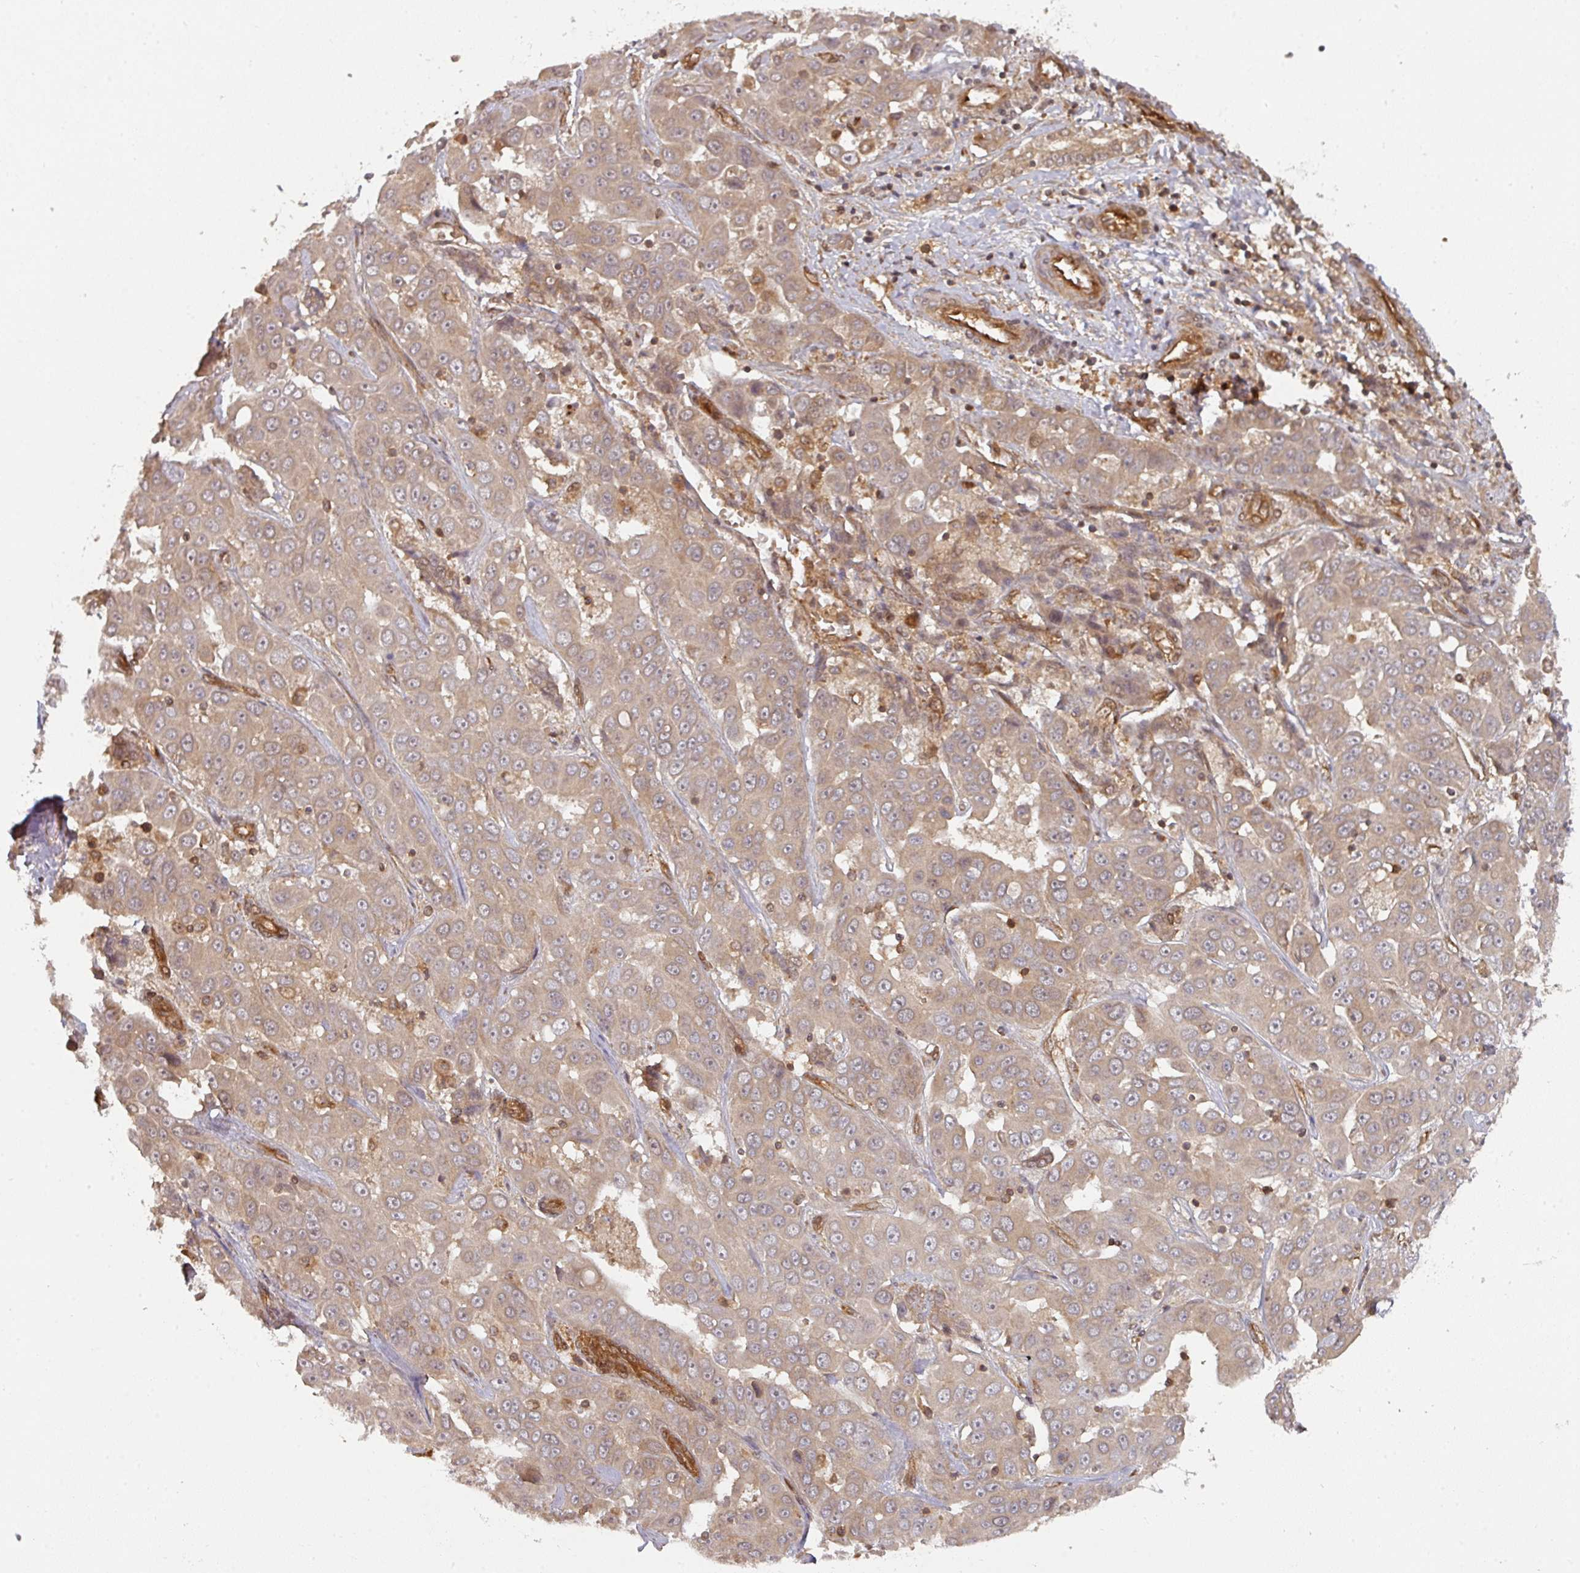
{"staining": {"intensity": "moderate", "quantity": ">75%", "location": "cytoplasmic/membranous"}, "tissue": "liver cancer", "cell_type": "Tumor cells", "image_type": "cancer", "snomed": [{"axis": "morphology", "description": "Cholangiocarcinoma"}, {"axis": "topography", "description": "Liver"}], "caption": "IHC (DAB) staining of human liver cancer exhibits moderate cytoplasmic/membranous protein staining in approximately >75% of tumor cells. Immunohistochemistry (ihc) stains the protein of interest in brown and the nuclei are stained blue.", "gene": "EIF4EBP2", "patient": {"sex": "female", "age": 52}}